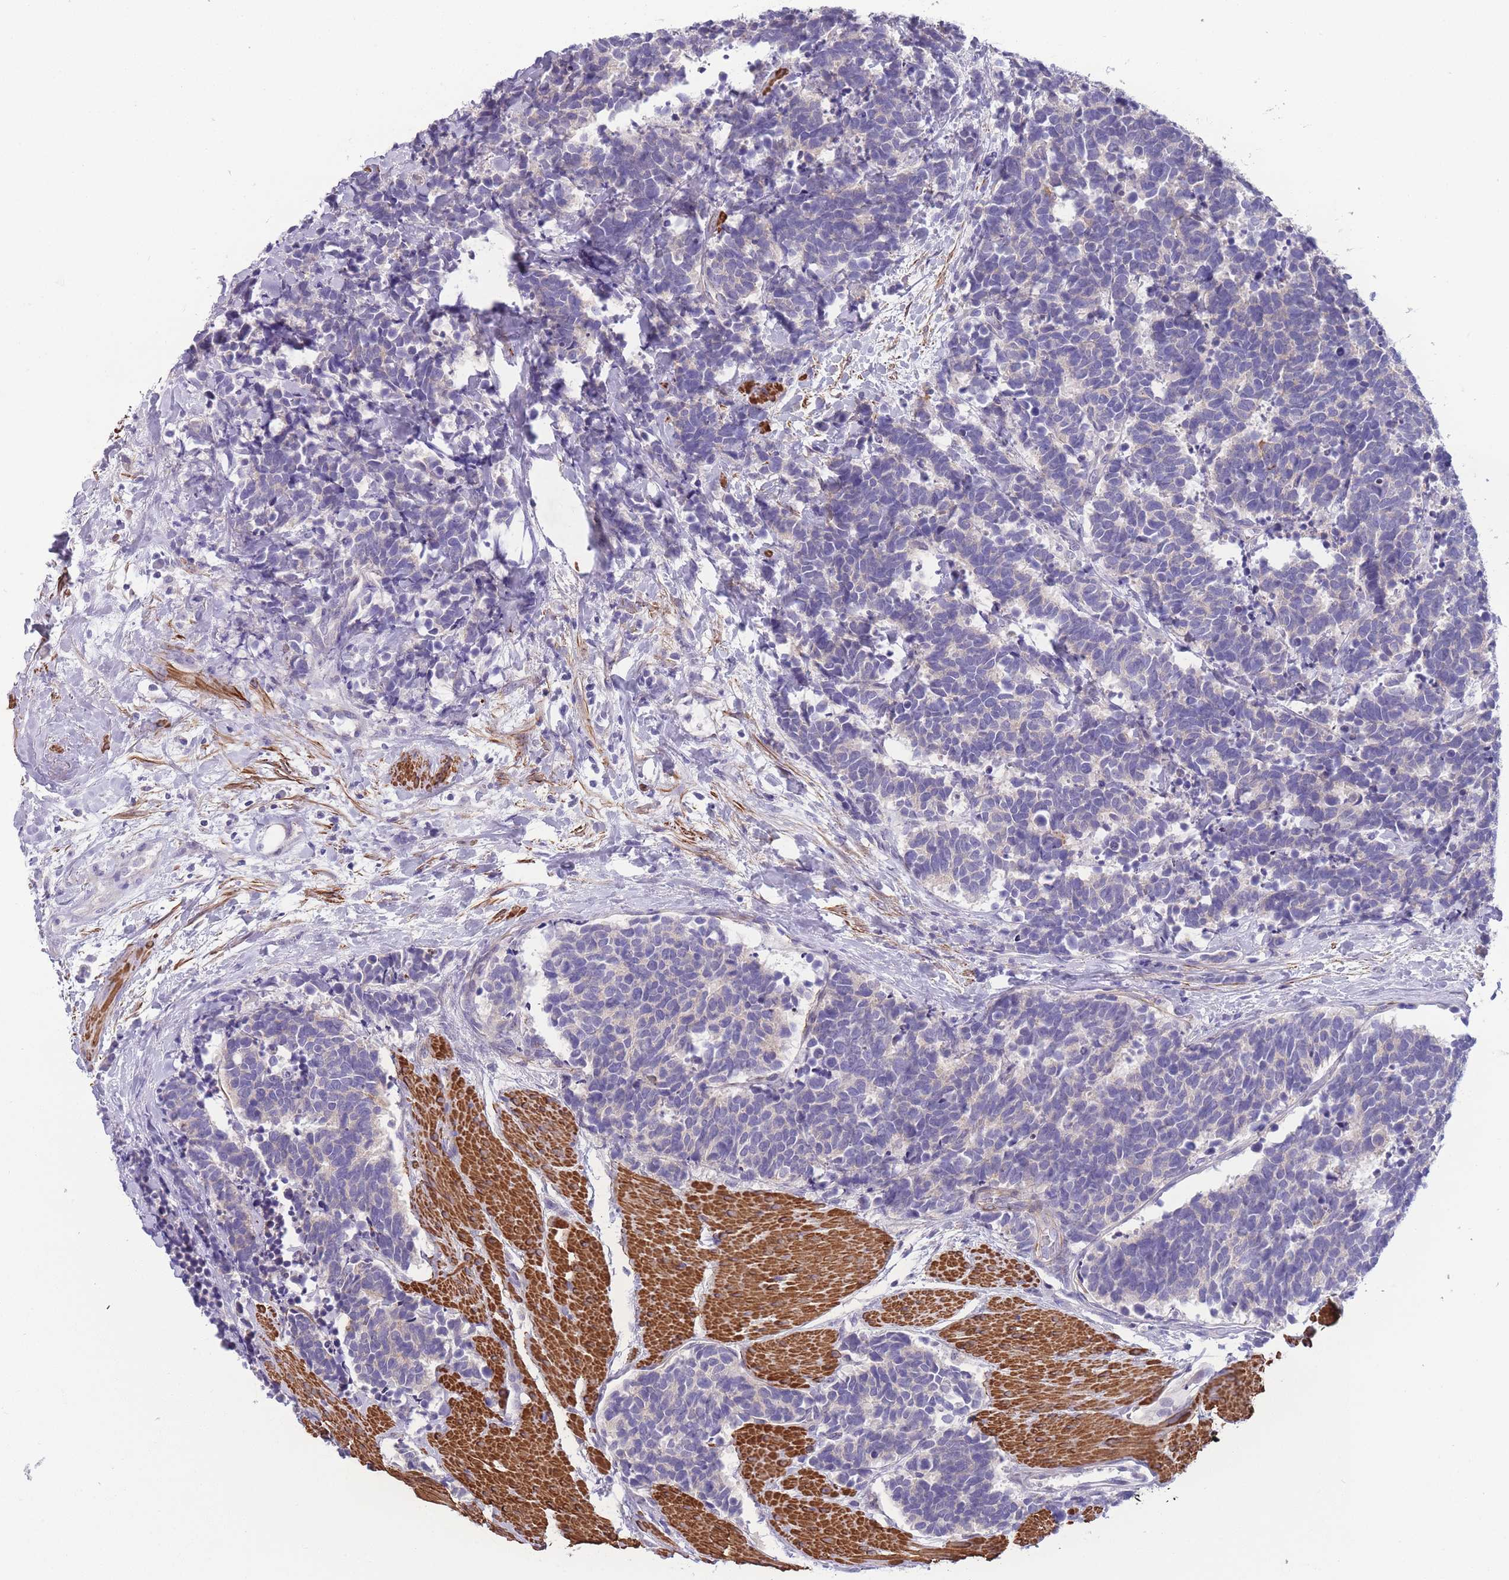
{"staining": {"intensity": "negative", "quantity": "none", "location": "none"}, "tissue": "carcinoid", "cell_type": "Tumor cells", "image_type": "cancer", "snomed": [{"axis": "morphology", "description": "Carcinoma, NOS"}, {"axis": "morphology", "description": "Carcinoid, malignant, NOS"}, {"axis": "topography", "description": "Prostate"}], "caption": "This is an IHC photomicrograph of malignant carcinoid. There is no positivity in tumor cells.", "gene": "FAM124A", "patient": {"sex": "male", "age": 57}}